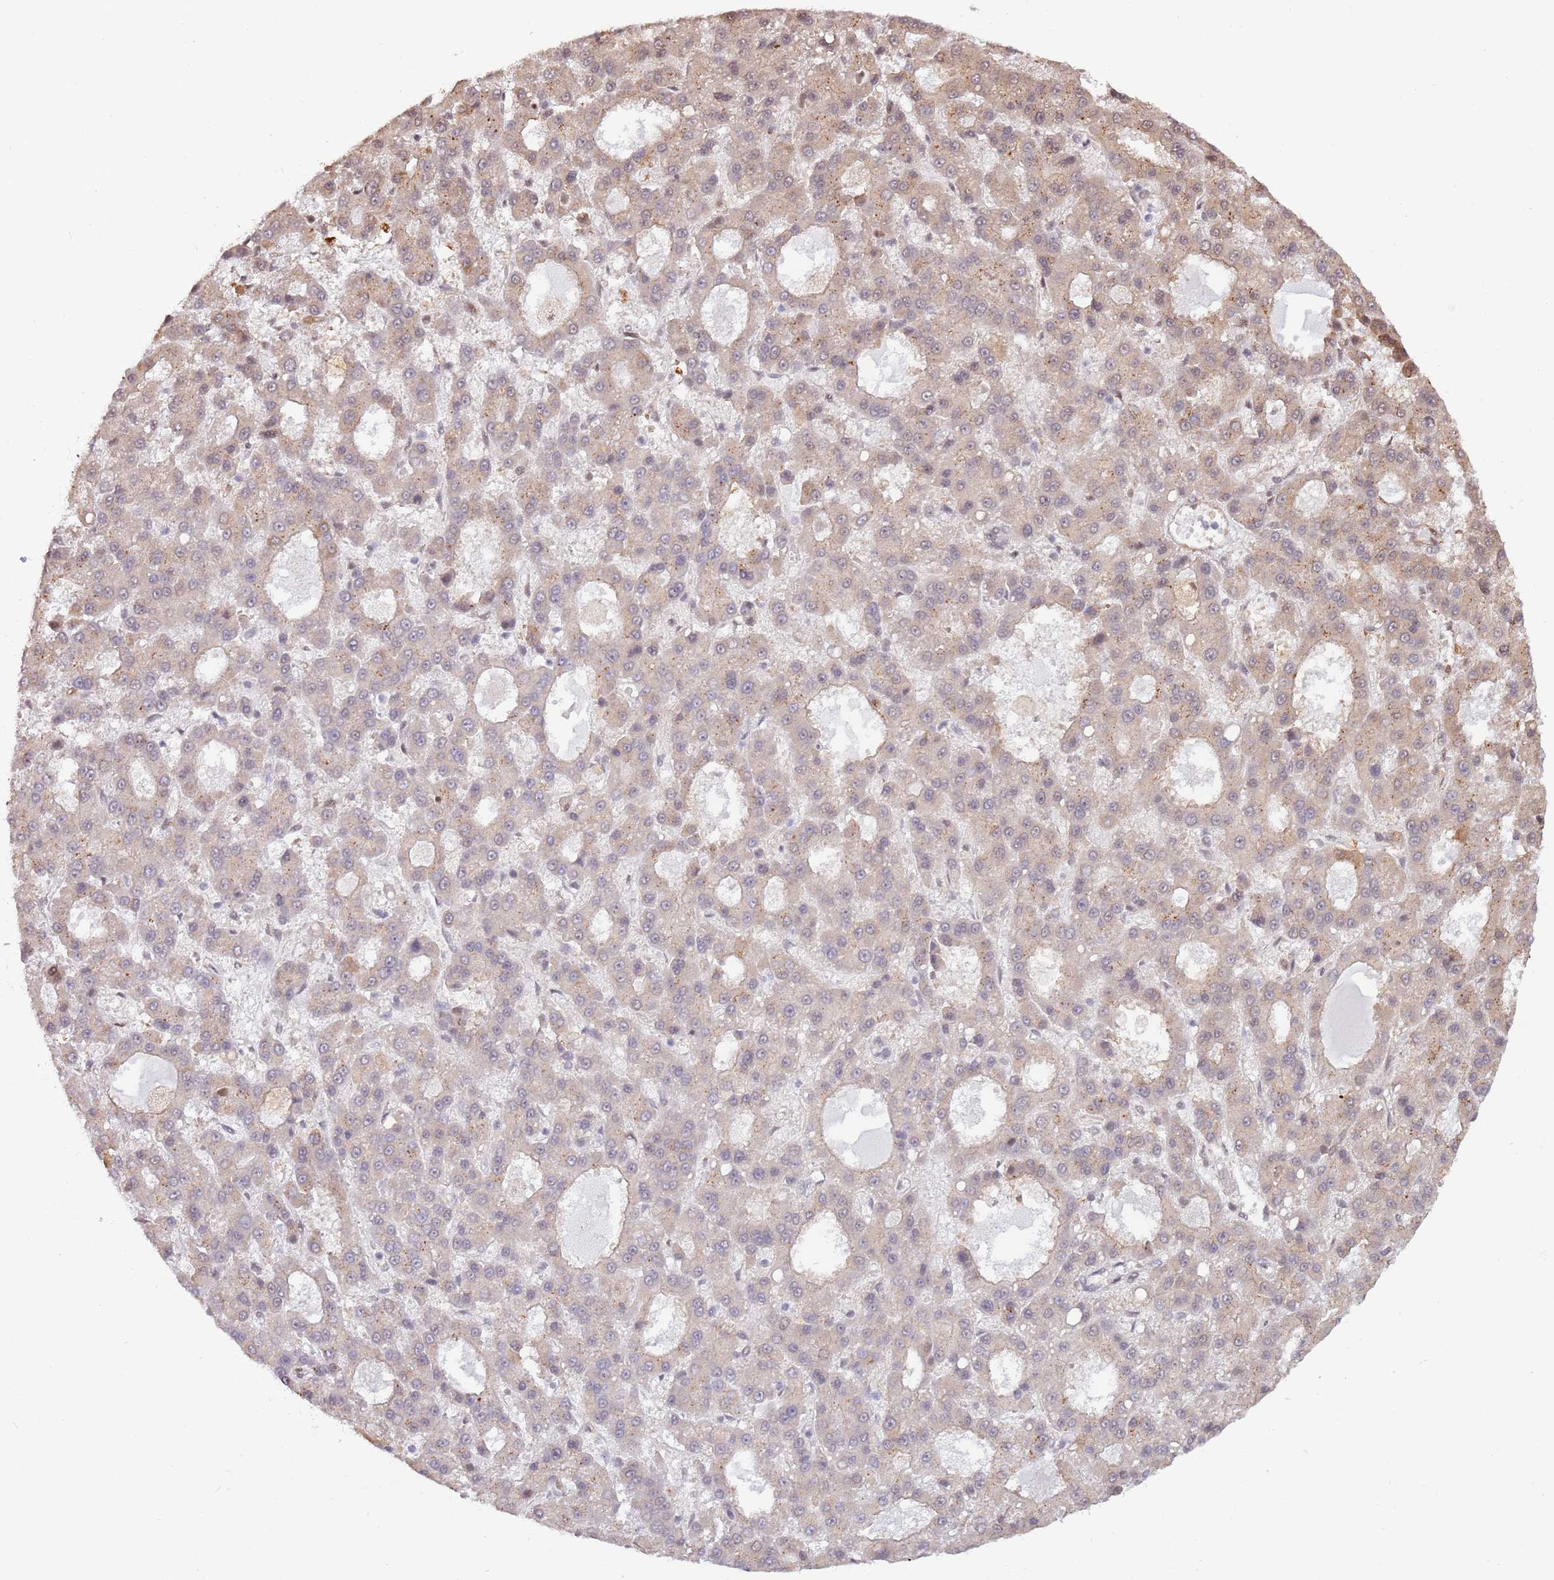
{"staining": {"intensity": "weak", "quantity": "<25%", "location": "cytoplasmic/membranous"}, "tissue": "liver cancer", "cell_type": "Tumor cells", "image_type": "cancer", "snomed": [{"axis": "morphology", "description": "Carcinoma, Hepatocellular, NOS"}, {"axis": "topography", "description": "Liver"}], "caption": "DAB immunohistochemical staining of liver hepatocellular carcinoma shows no significant expression in tumor cells.", "gene": "PLSCR5", "patient": {"sex": "male", "age": 70}}